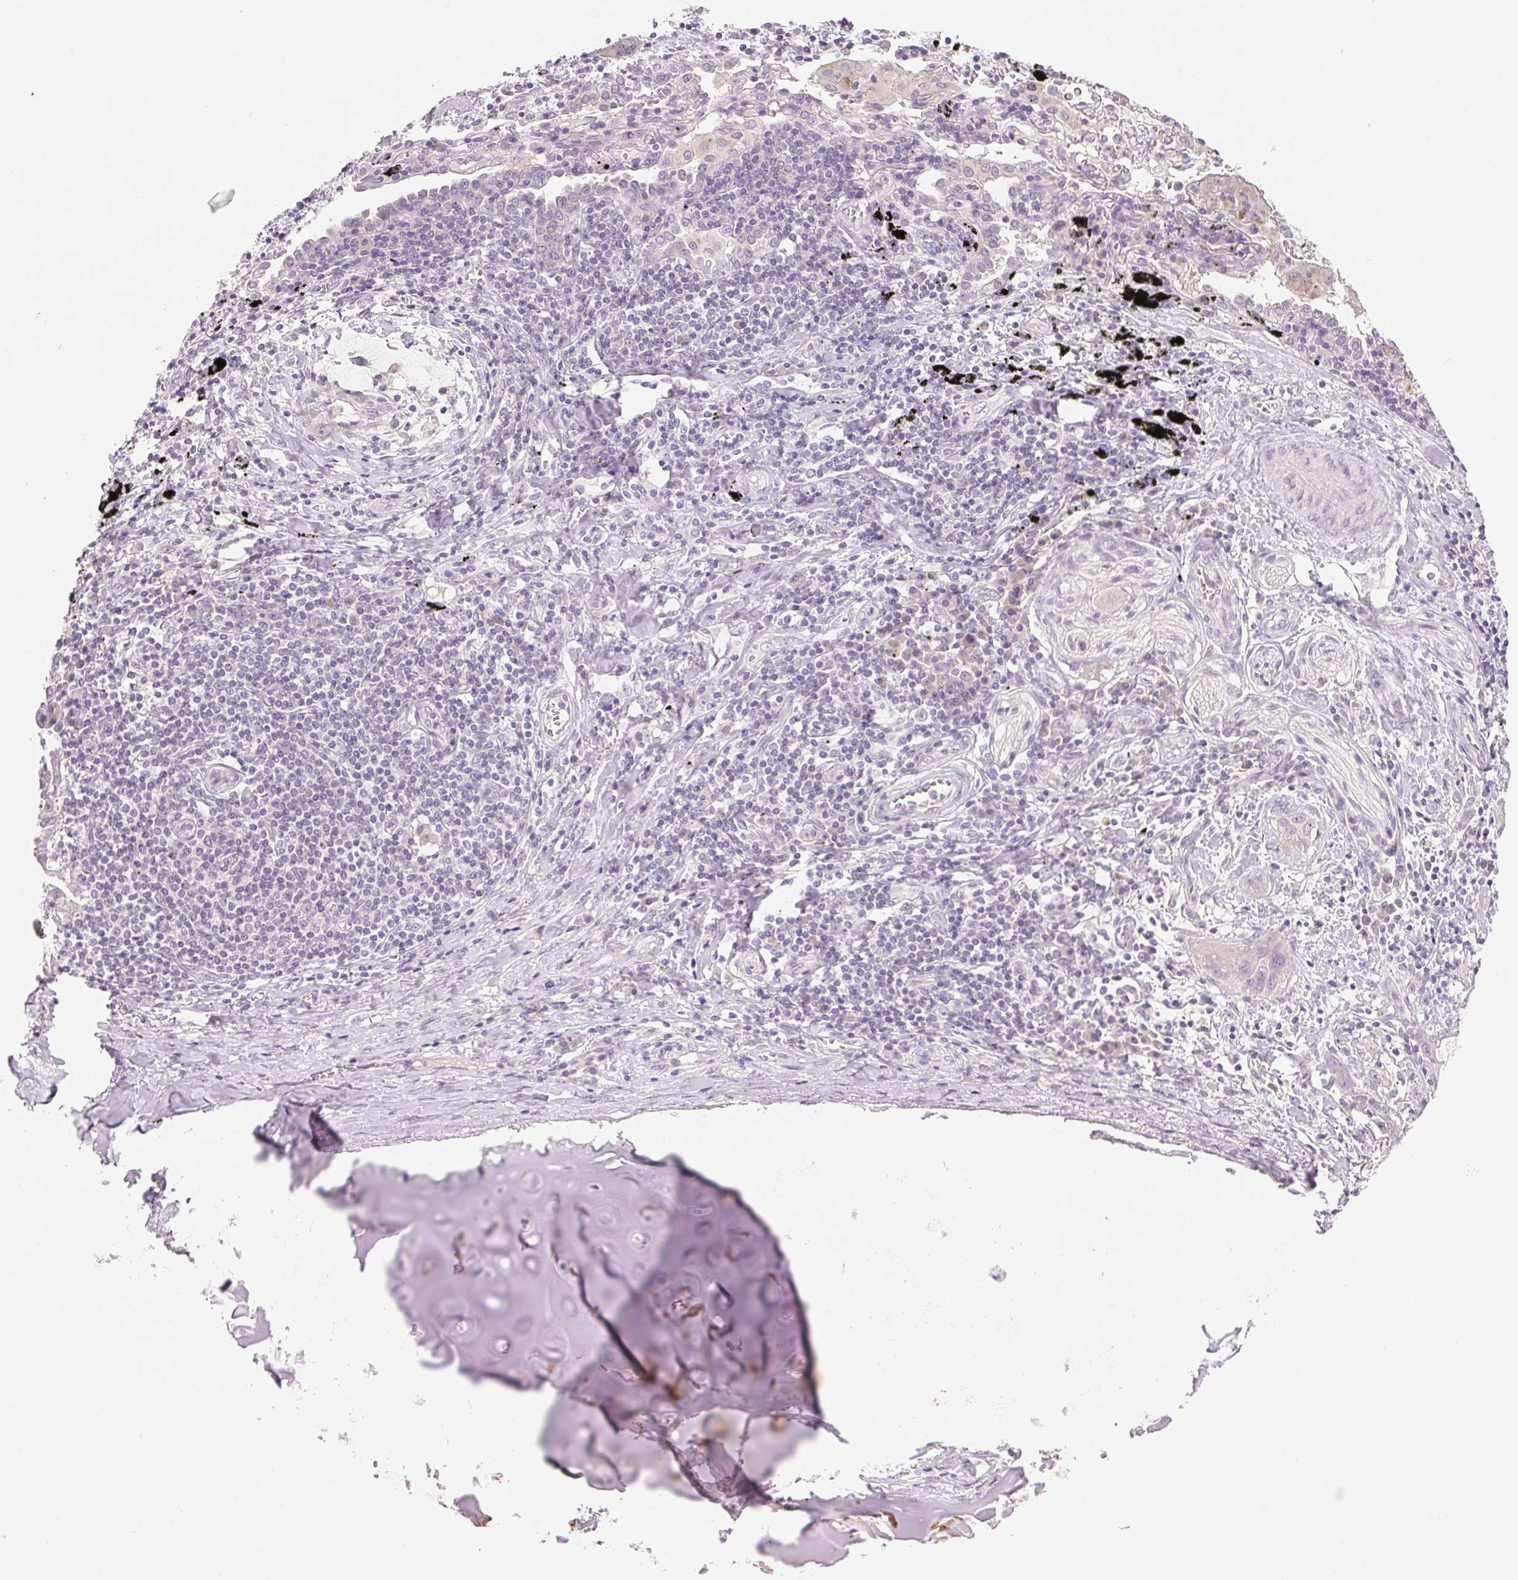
{"staining": {"intensity": "negative", "quantity": "none", "location": "none"}, "tissue": "lung cancer", "cell_type": "Tumor cells", "image_type": "cancer", "snomed": [{"axis": "morphology", "description": "Adenocarcinoma, NOS"}, {"axis": "topography", "description": "Lung"}], "caption": "Immunohistochemistry of human lung cancer demonstrates no staining in tumor cells. Nuclei are stained in blue.", "gene": "MCOLN3", "patient": {"sex": "male", "age": 65}}